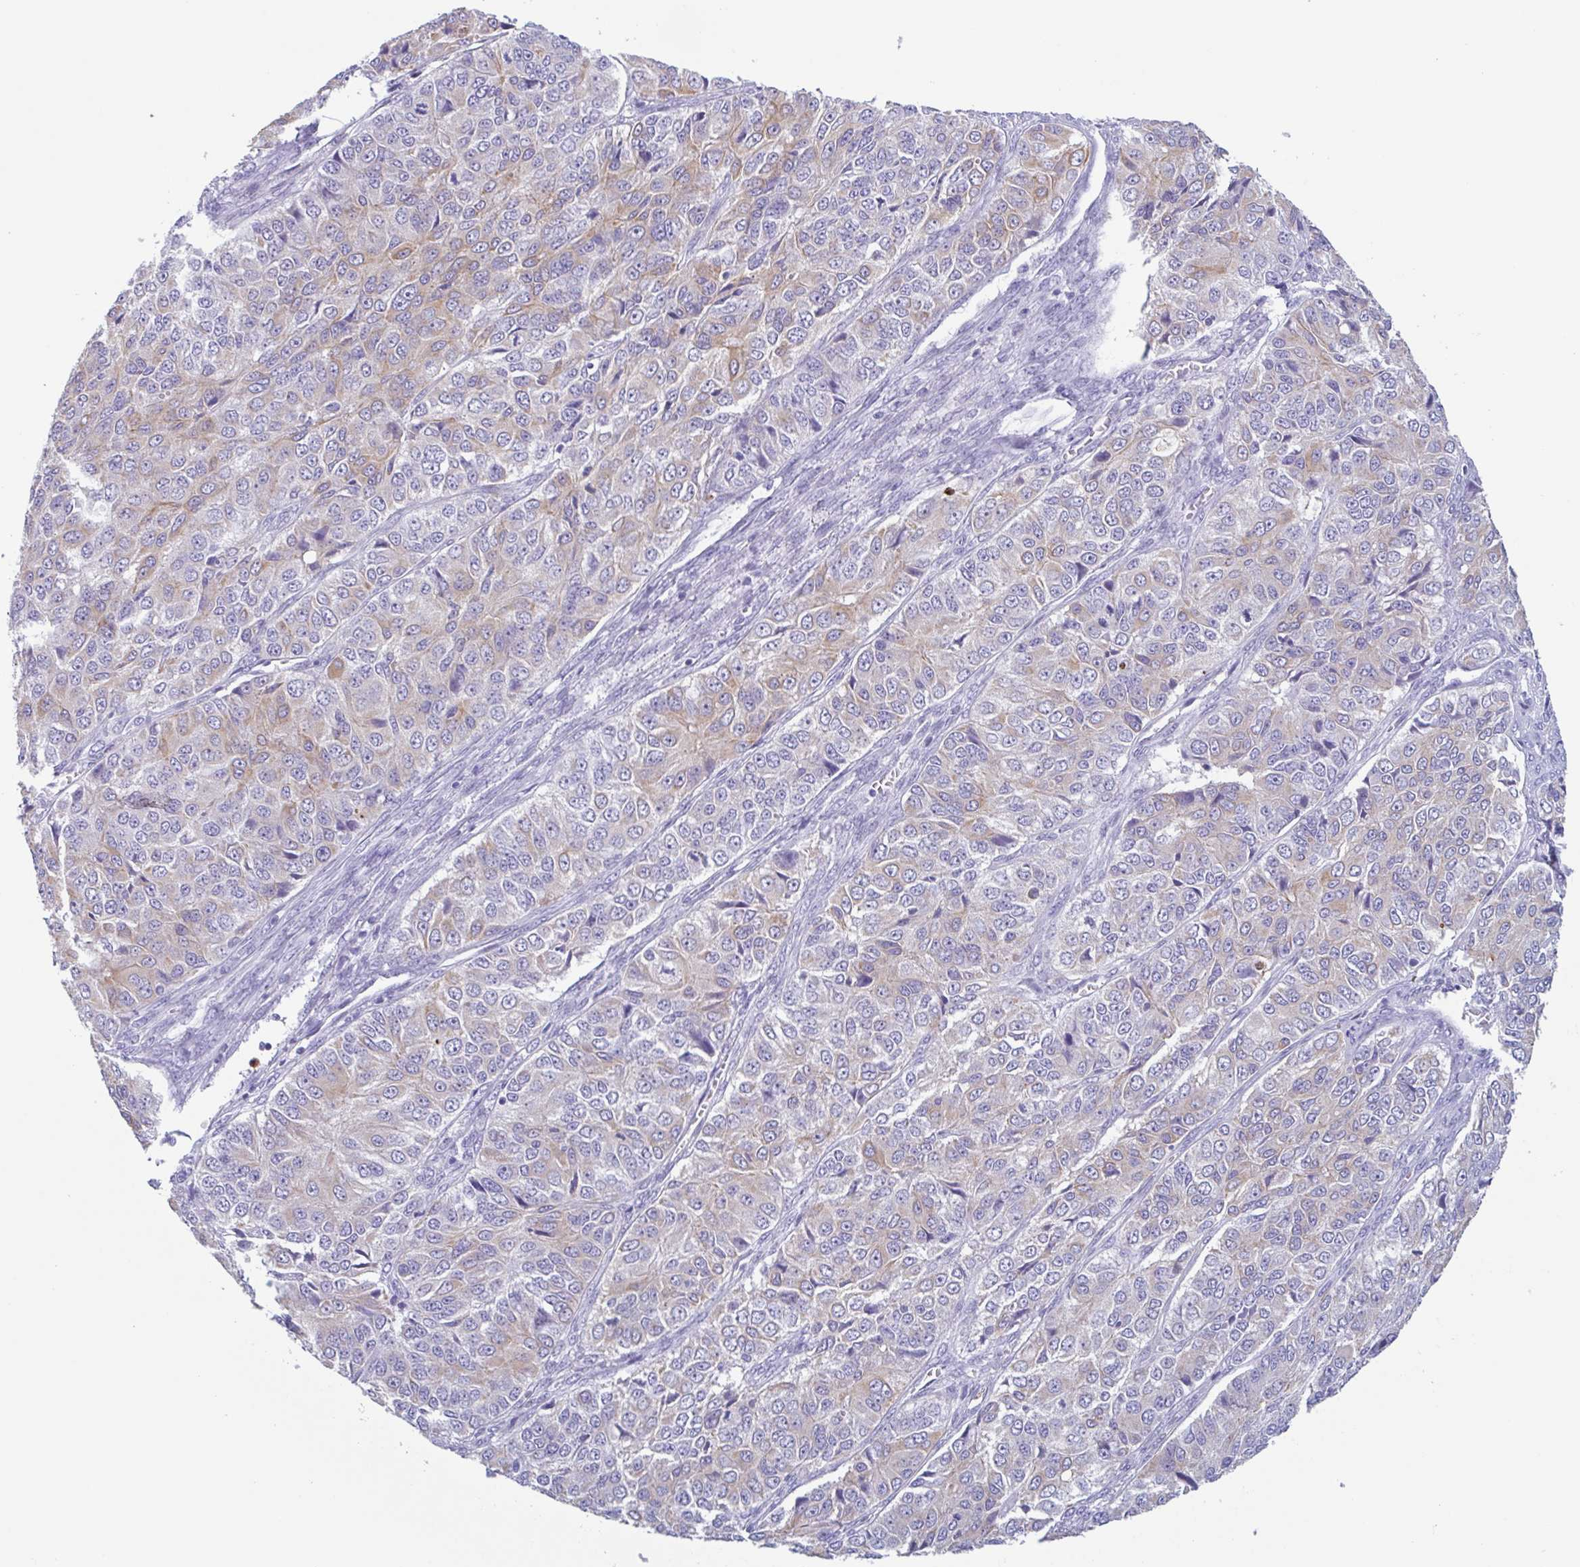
{"staining": {"intensity": "weak", "quantity": "25%-75%", "location": "cytoplasmic/membranous"}, "tissue": "ovarian cancer", "cell_type": "Tumor cells", "image_type": "cancer", "snomed": [{"axis": "morphology", "description": "Carcinoma, endometroid"}, {"axis": "topography", "description": "Ovary"}], "caption": "Tumor cells reveal low levels of weak cytoplasmic/membranous expression in approximately 25%-75% of cells in human ovarian endometroid carcinoma.", "gene": "DTWD2", "patient": {"sex": "female", "age": 51}}